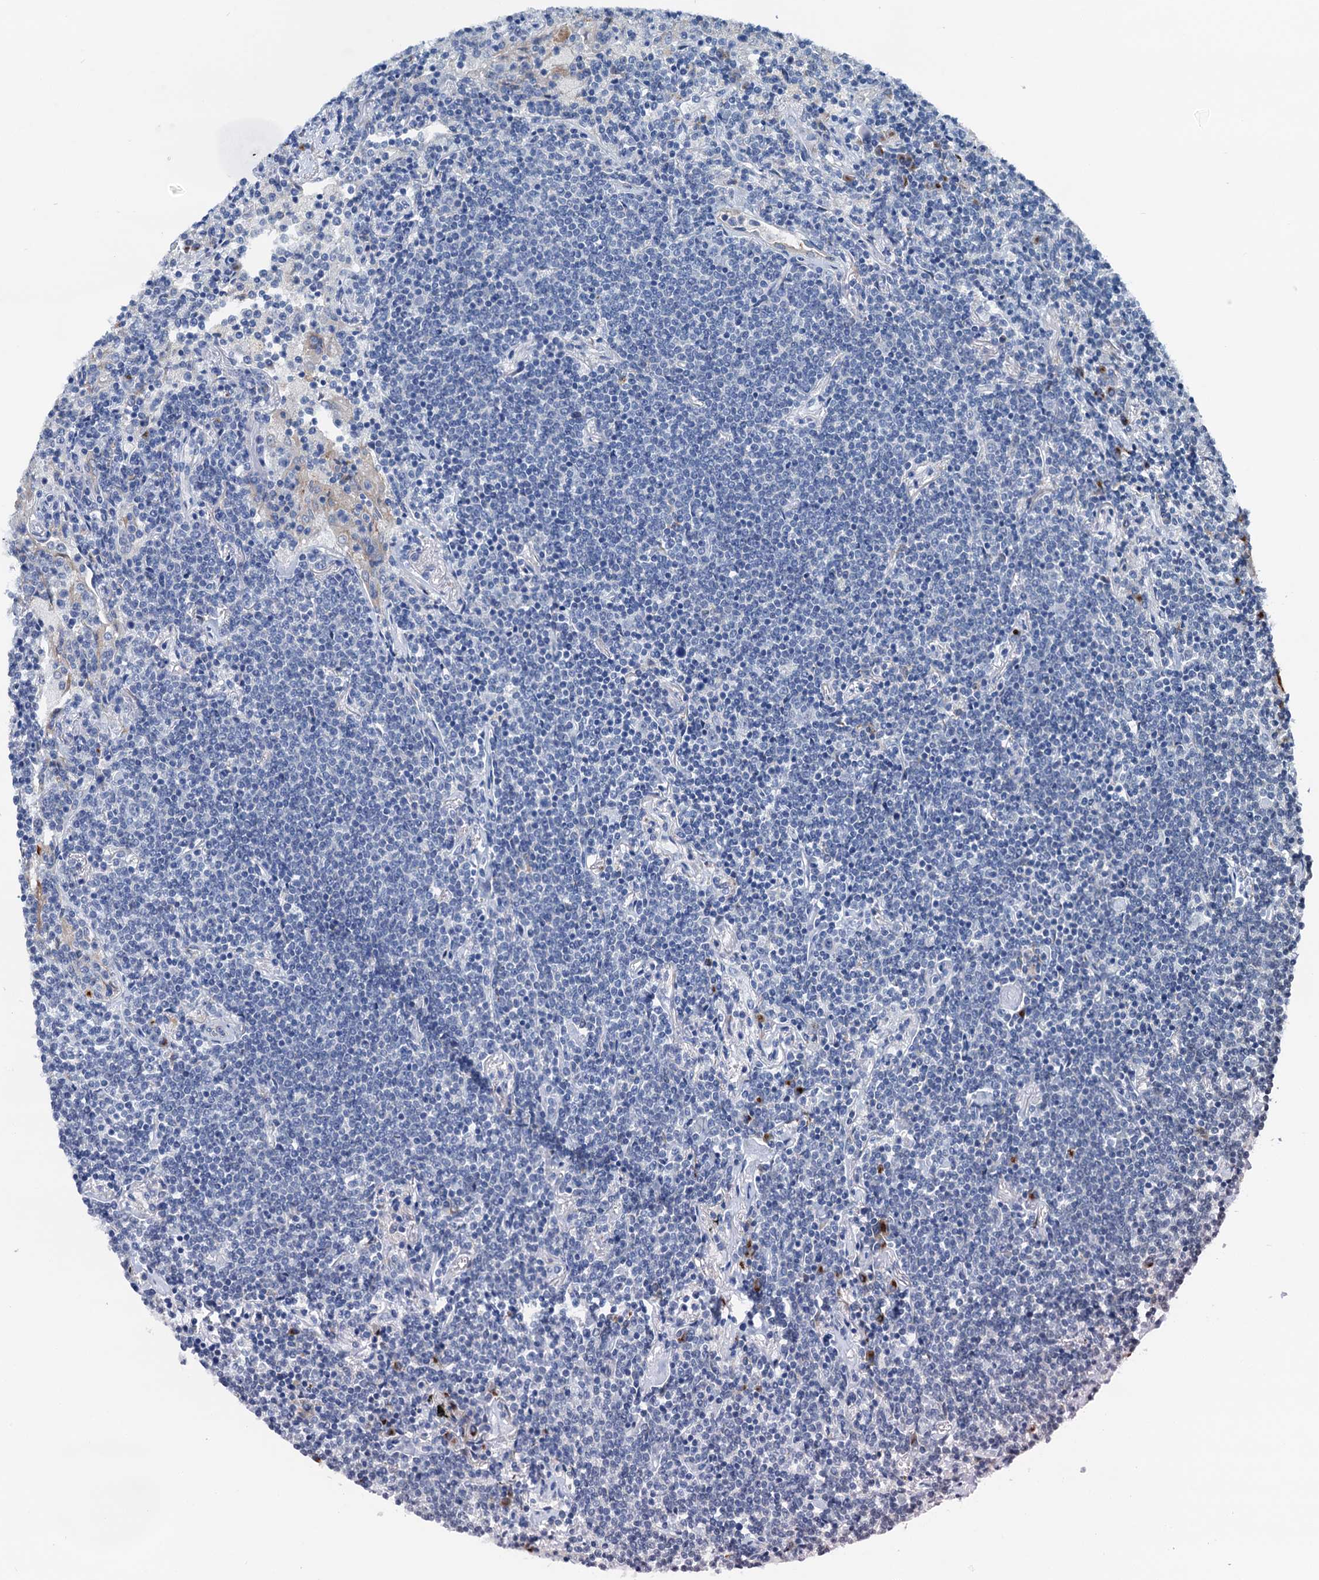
{"staining": {"intensity": "negative", "quantity": "none", "location": "none"}, "tissue": "lymphoma", "cell_type": "Tumor cells", "image_type": "cancer", "snomed": [{"axis": "morphology", "description": "Malignant lymphoma, non-Hodgkin's type, Low grade"}, {"axis": "topography", "description": "Lung"}], "caption": "Tumor cells show no significant staining in lymphoma.", "gene": "SHLD1", "patient": {"sex": "female", "age": 71}}